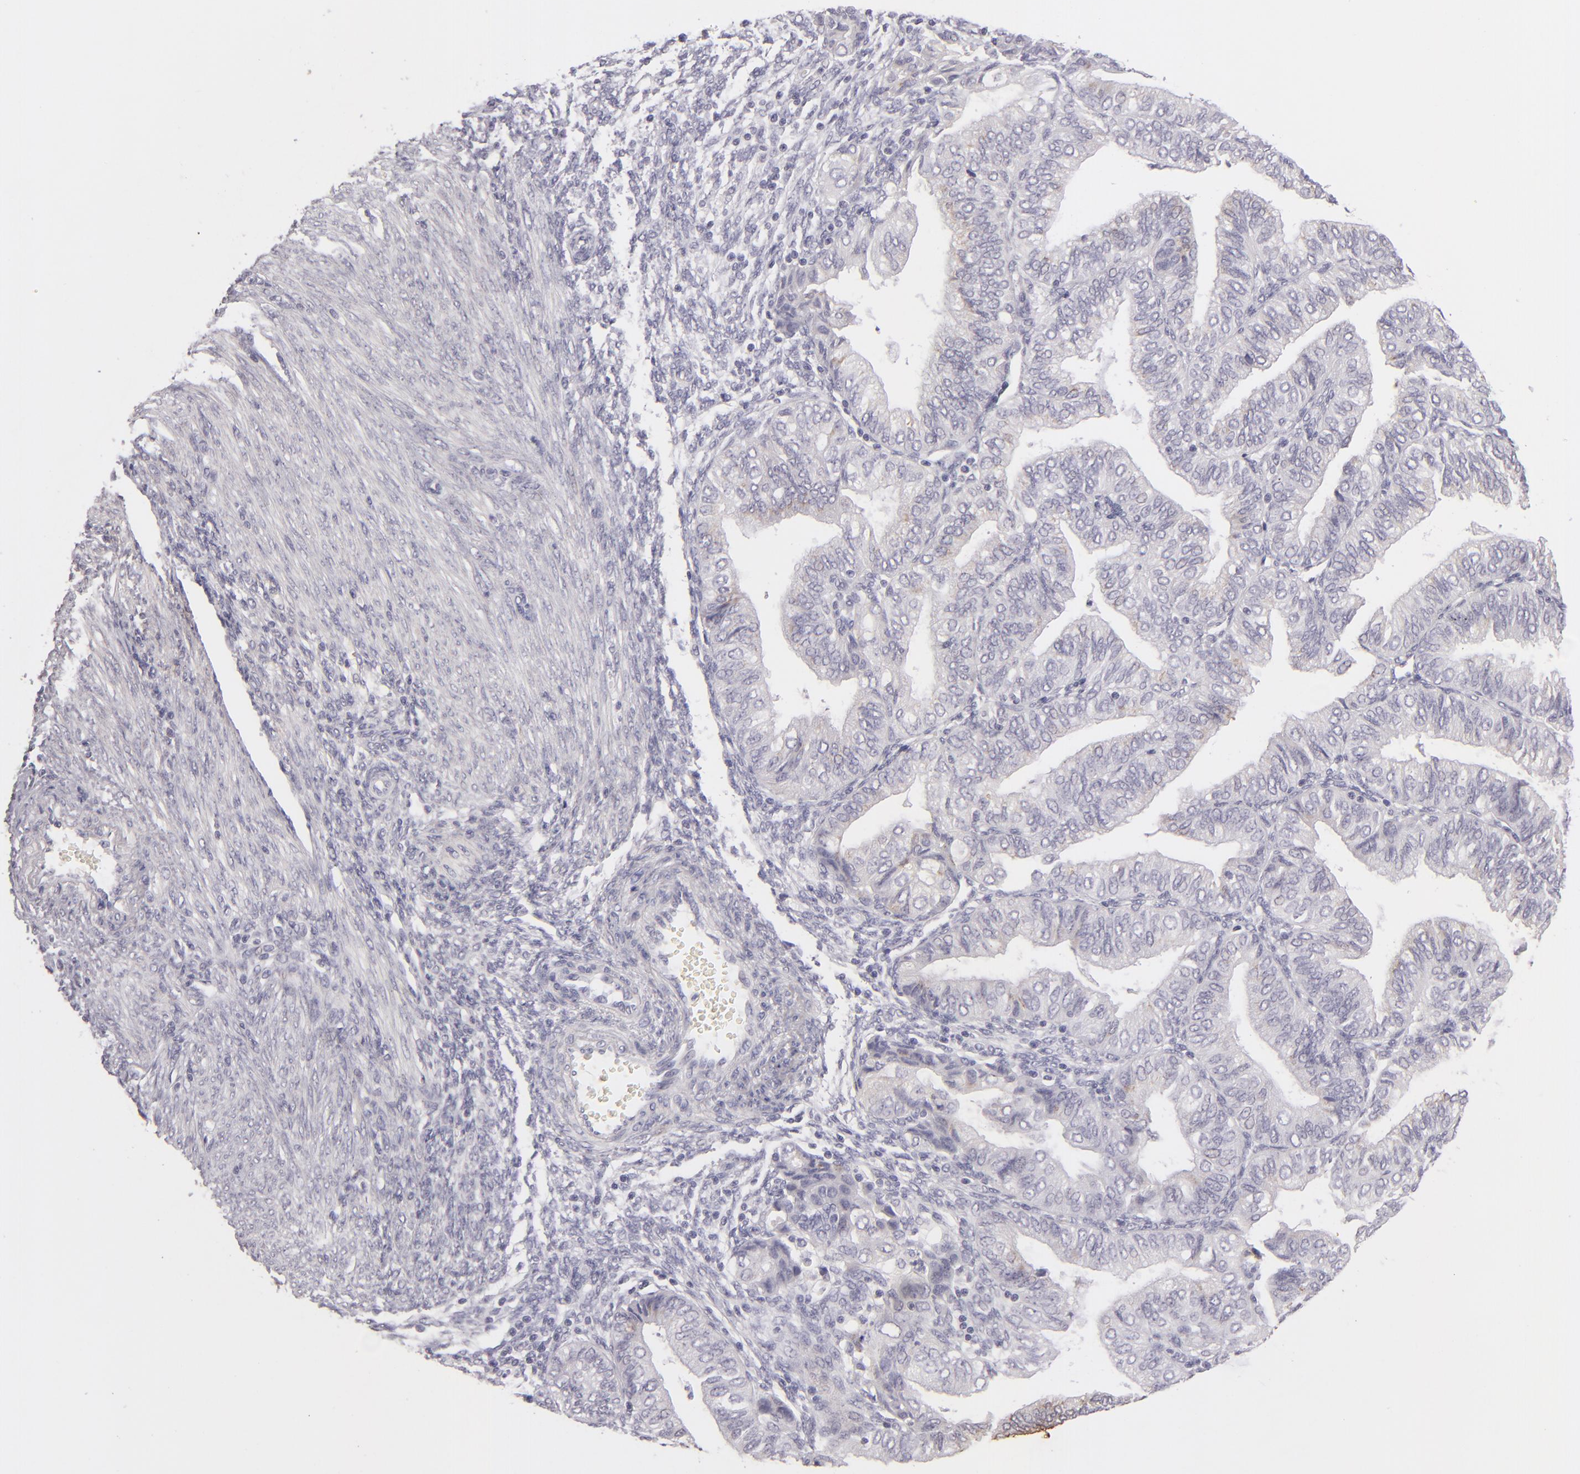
{"staining": {"intensity": "negative", "quantity": "none", "location": "none"}, "tissue": "endometrial cancer", "cell_type": "Tumor cells", "image_type": "cancer", "snomed": [{"axis": "morphology", "description": "Adenocarcinoma, NOS"}, {"axis": "topography", "description": "Endometrium"}], "caption": "DAB immunohistochemical staining of endometrial cancer demonstrates no significant staining in tumor cells.", "gene": "TNNC1", "patient": {"sex": "female", "age": 51}}